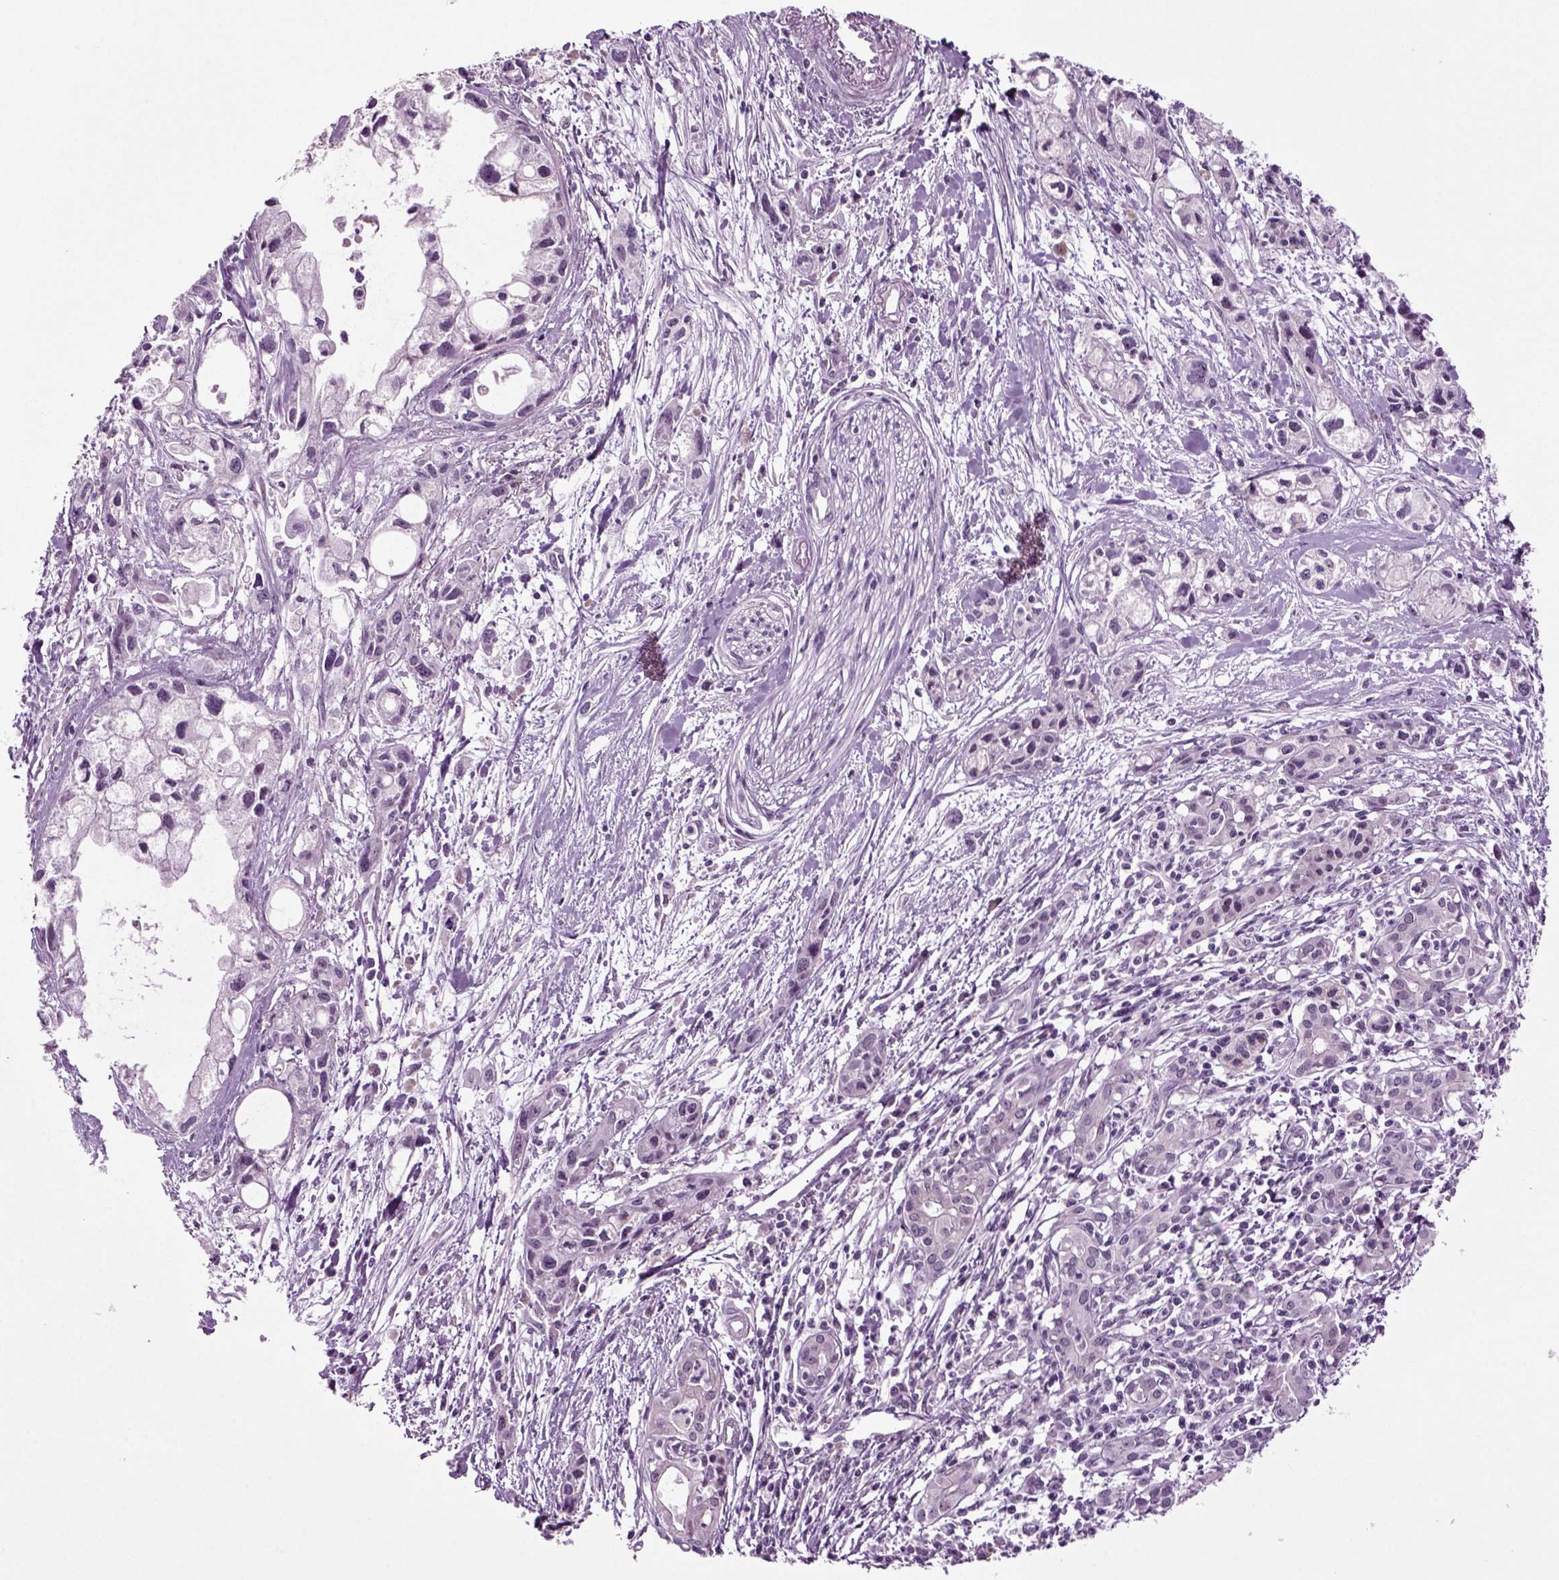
{"staining": {"intensity": "negative", "quantity": "none", "location": "none"}, "tissue": "pancreatic cancer", "cell_type": "Tumor cells", "image_type": "cancer", "snomed": [{"axis": "morphology", "description": "Adenocarcinoma, NOS"}, {"axis": "topography", "description": "Pancreas"}], "caption": "Tumor cells are negative for protein expression in human pancreatic adenocarcinoma.", "gene": "SPATA17", "patient": {"sex": "female", "age": 61}}